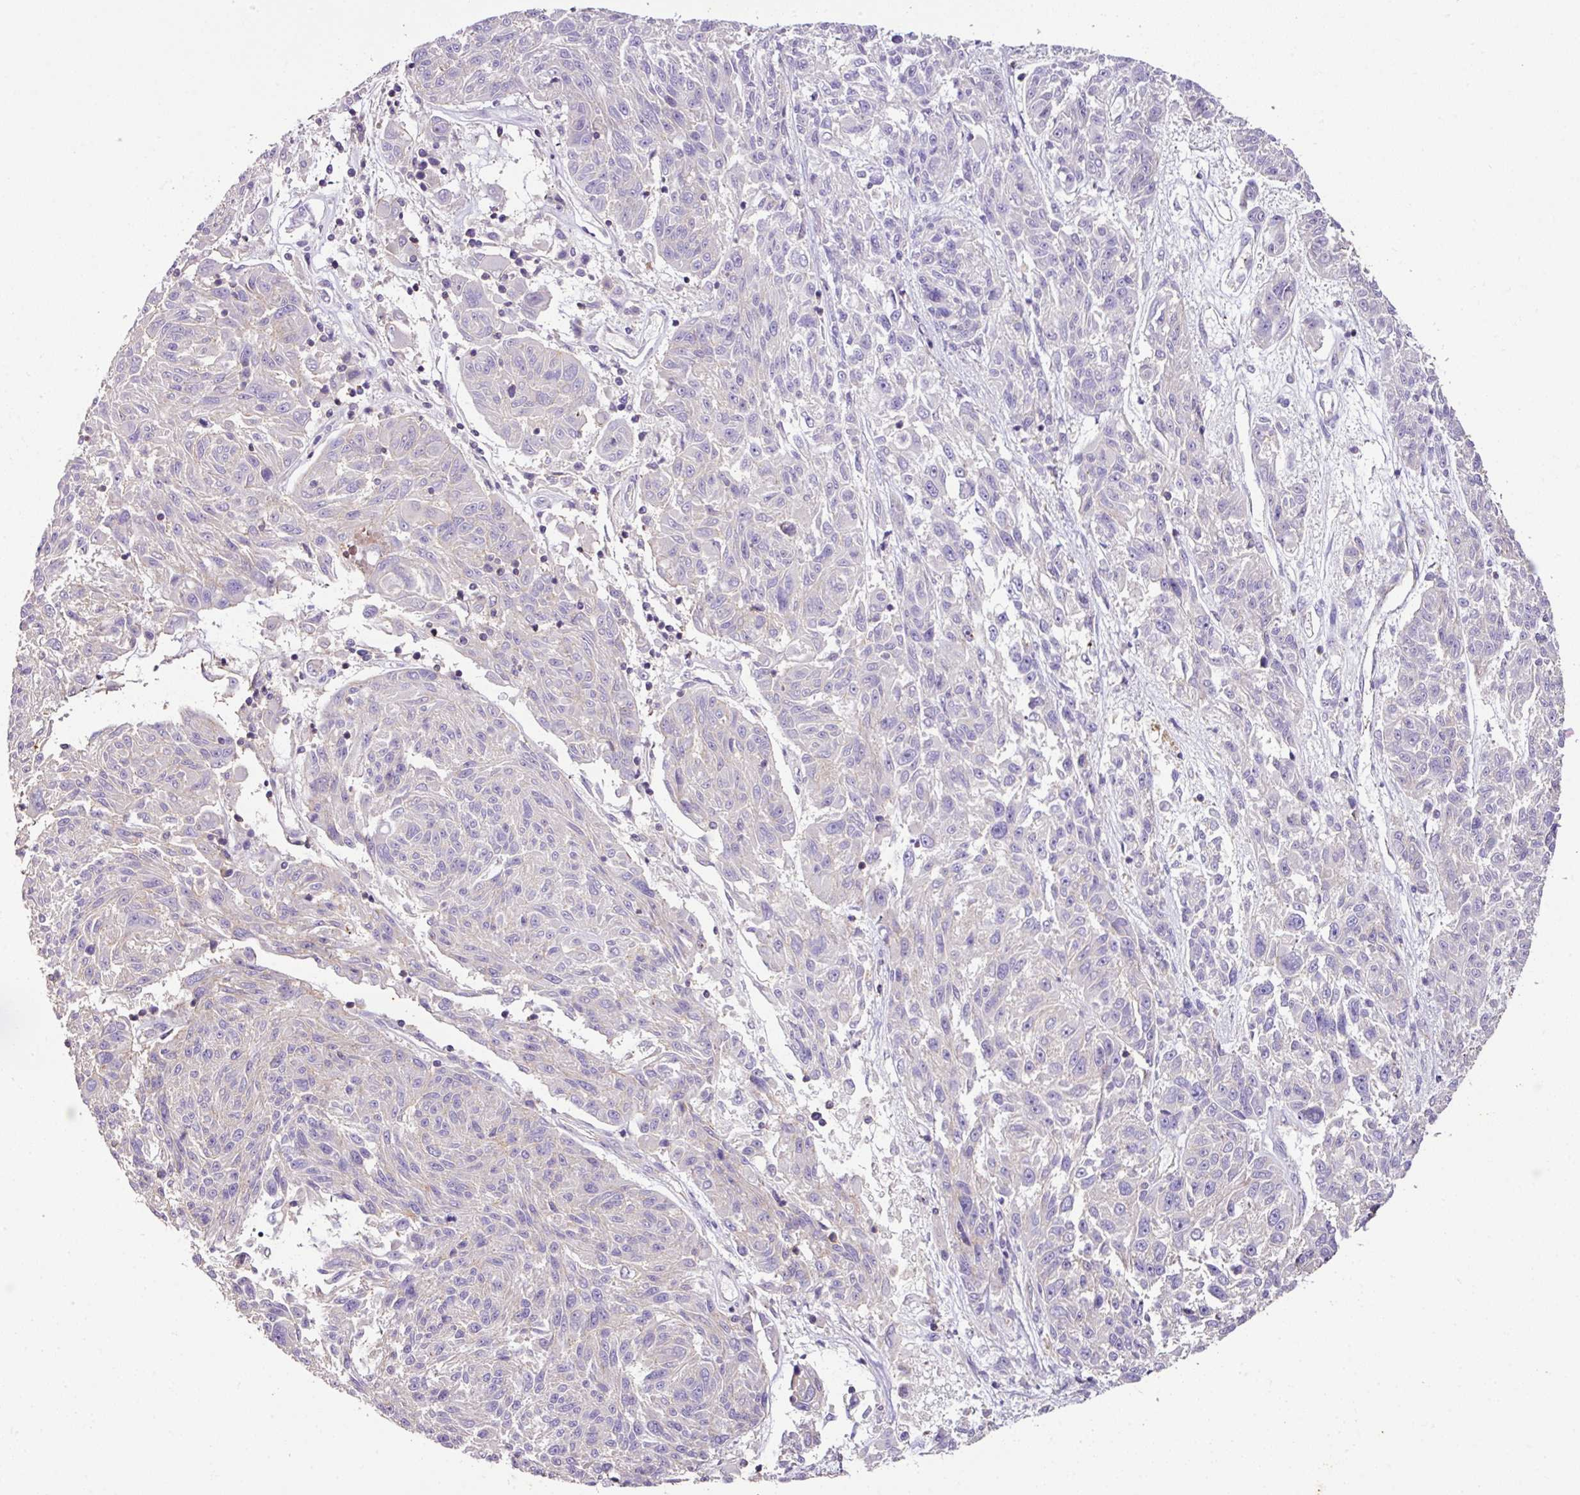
{"staining": {"intensity": "negative", "quantity": "none", "location": "none"}, "tissue": "melanoma", "cell_type": "Tumor cells", "image_type": "cancer", "snomed": [{"axis": "morphology", "description": "Malignant melanoma, NOS"}, {"axis": "topography", "description": "Skin"}], "caption": "DAB immunohistochemical staining of human melanoma reveals no significant positivity in tumor cells.", "gene": "AGR3", "patient": {"sex": "male", "age": 53}}